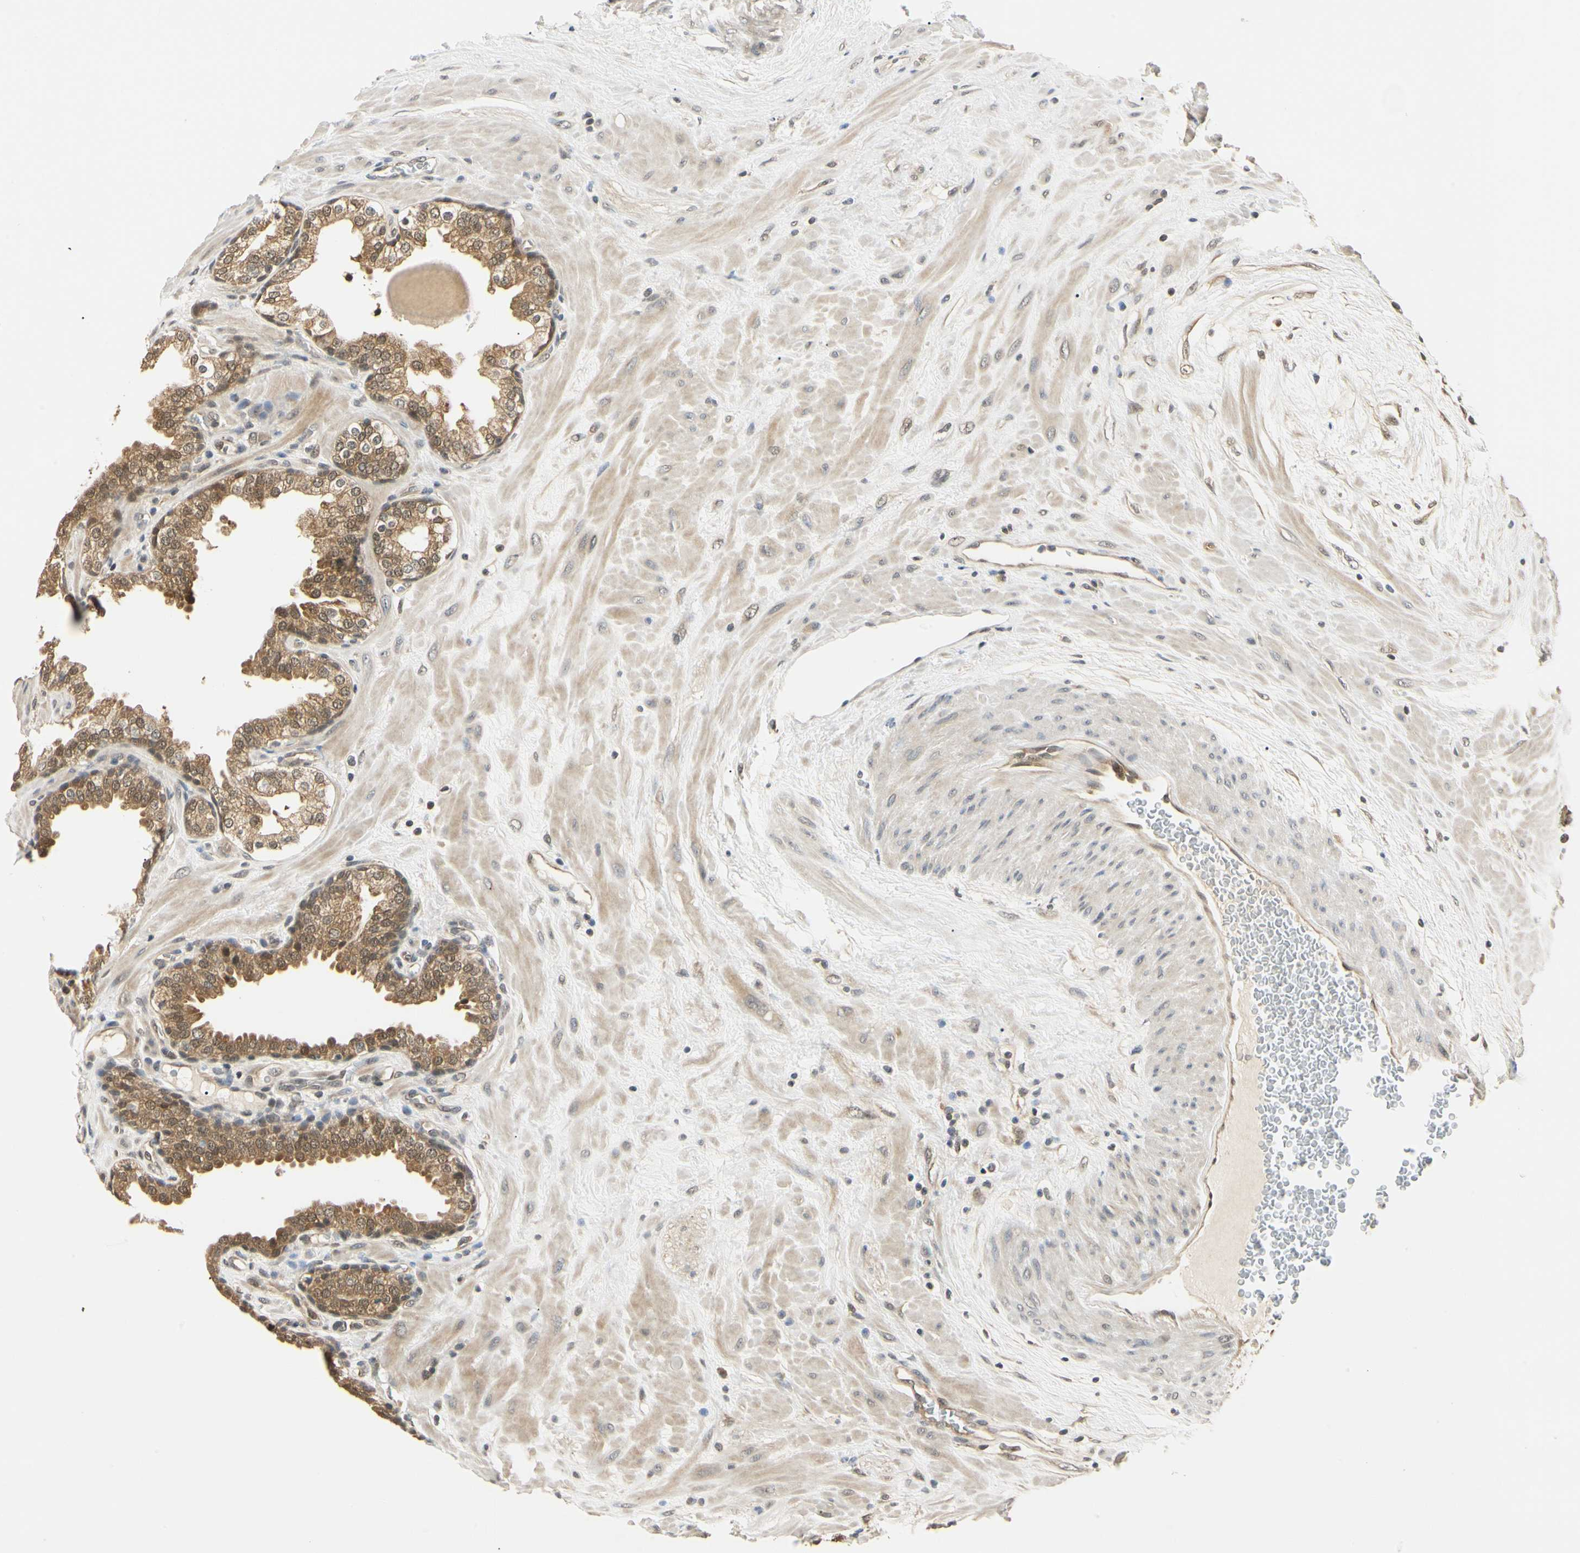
{"staining": {"intensity": "moderate", "quantity": ">75%", "location": "cytoplasmic/membranous,nuclear"}, "tissue": "prostate", "cell_type": "Glandular cells", "image_type": "normal", "snomed": [{"axis": "morphology", "description": "Normal tissue, NOS"}, {"axis": "topography", "description": "Prostate"}], "caption": "This image shows immunohistochemistry (IHC) staining of benign human prostate, with medium moderate cytoplasmic/membranous,nuclear expression in approximately >75% of glandular cells.", "gene": "UBE2Z", "patient": {"sex": "male", "age": 51}}